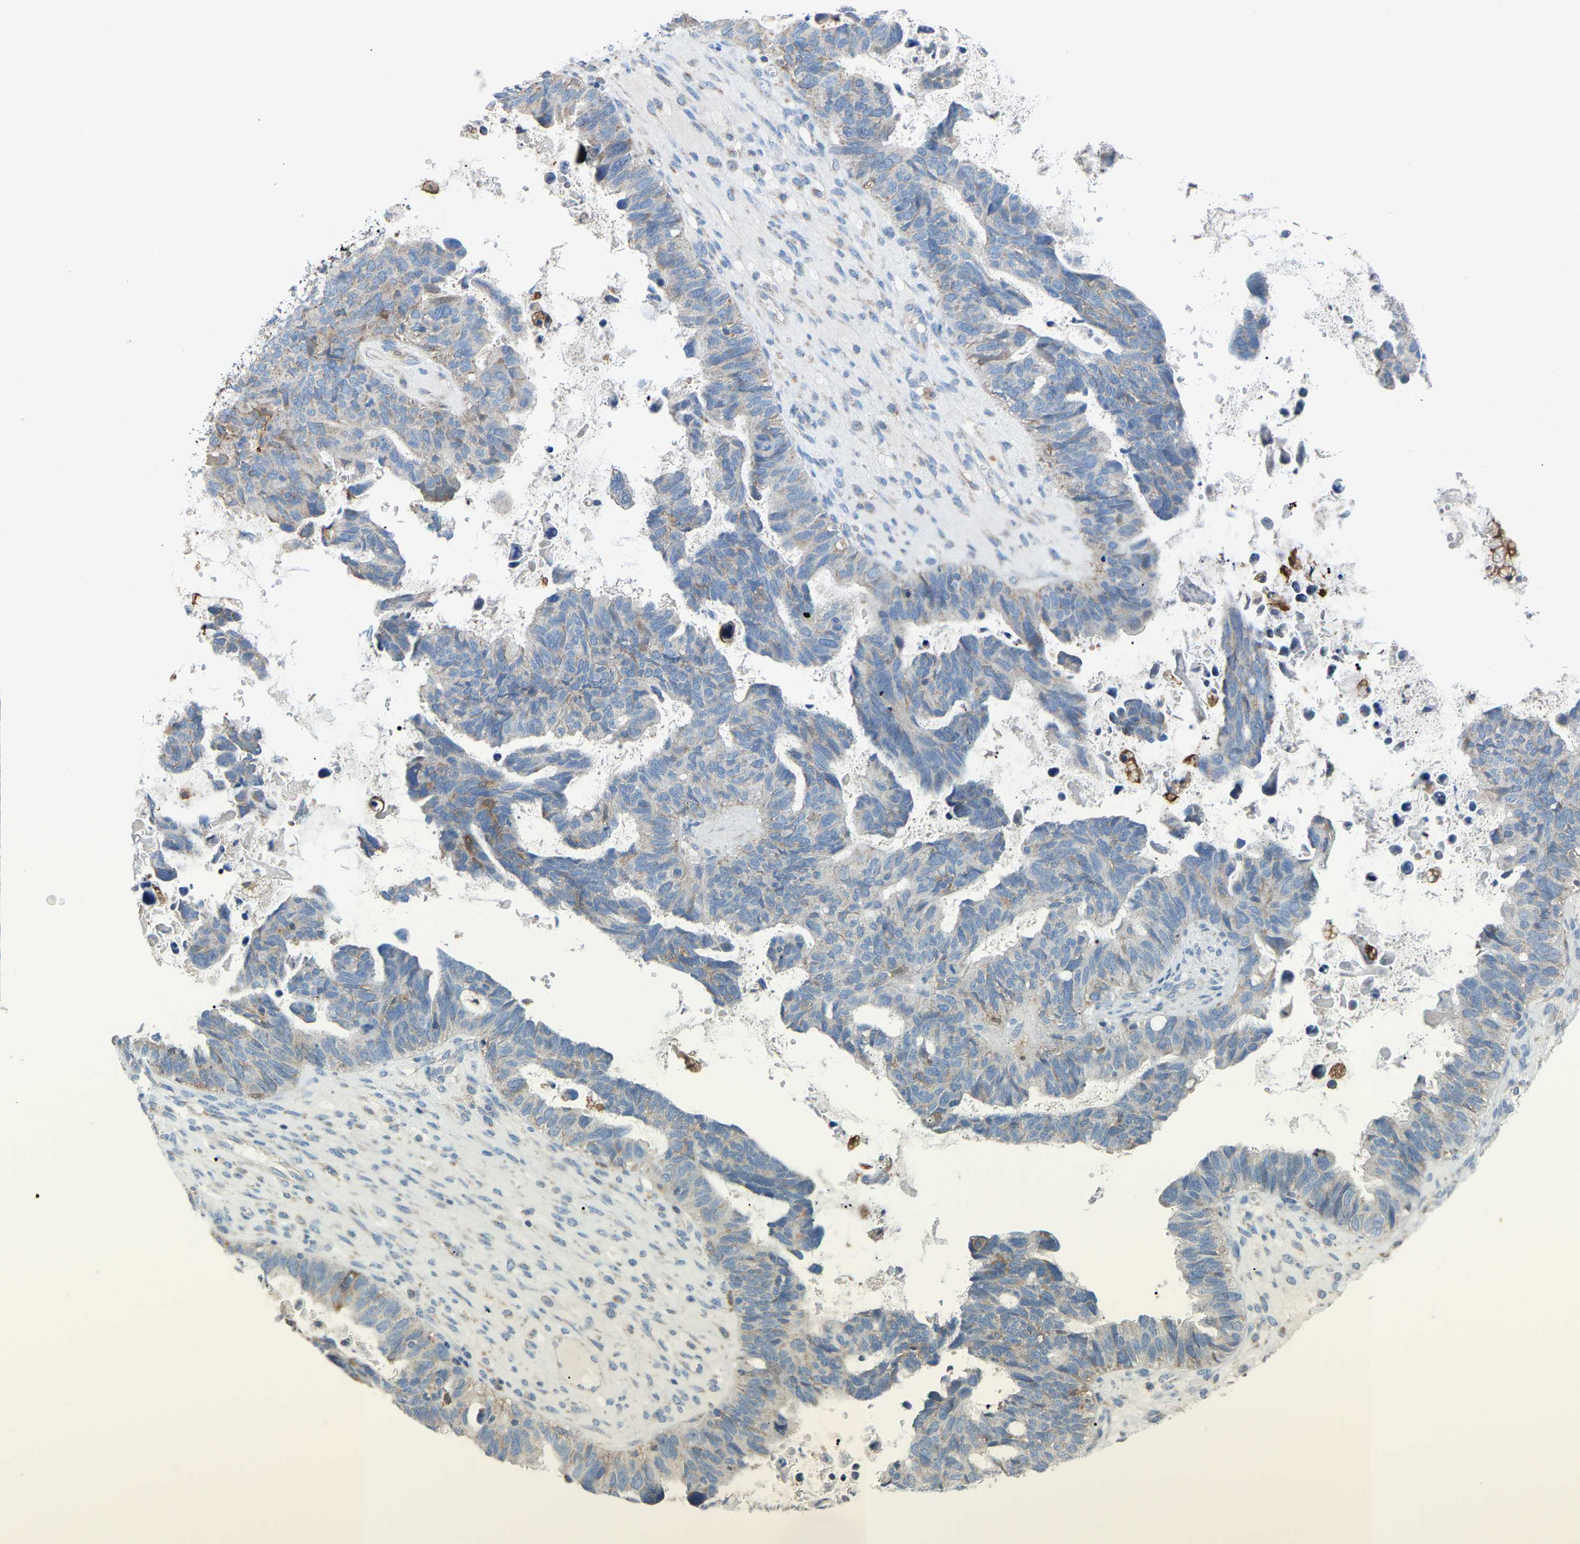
{"staining": {"intensity": "negative", "quantity": "none", "location": "none"}, "tissue": "ovarian cancer", "cell_type": "Tumor cells", "image_type": "cancer", "snomed": [{"axis": "morphology", "description": "Cystadenocarcinoma, serous, NOS"}, {"axis": "topography", "description": "Ovary"}], "caption": "The histopathology image reveals no significant staining in tumor cells of ovarian cancer. (DAB IHC with hematoxylin counter stain).", "gene": "CROT", "patient": {"sex": "female", "age": 79}}